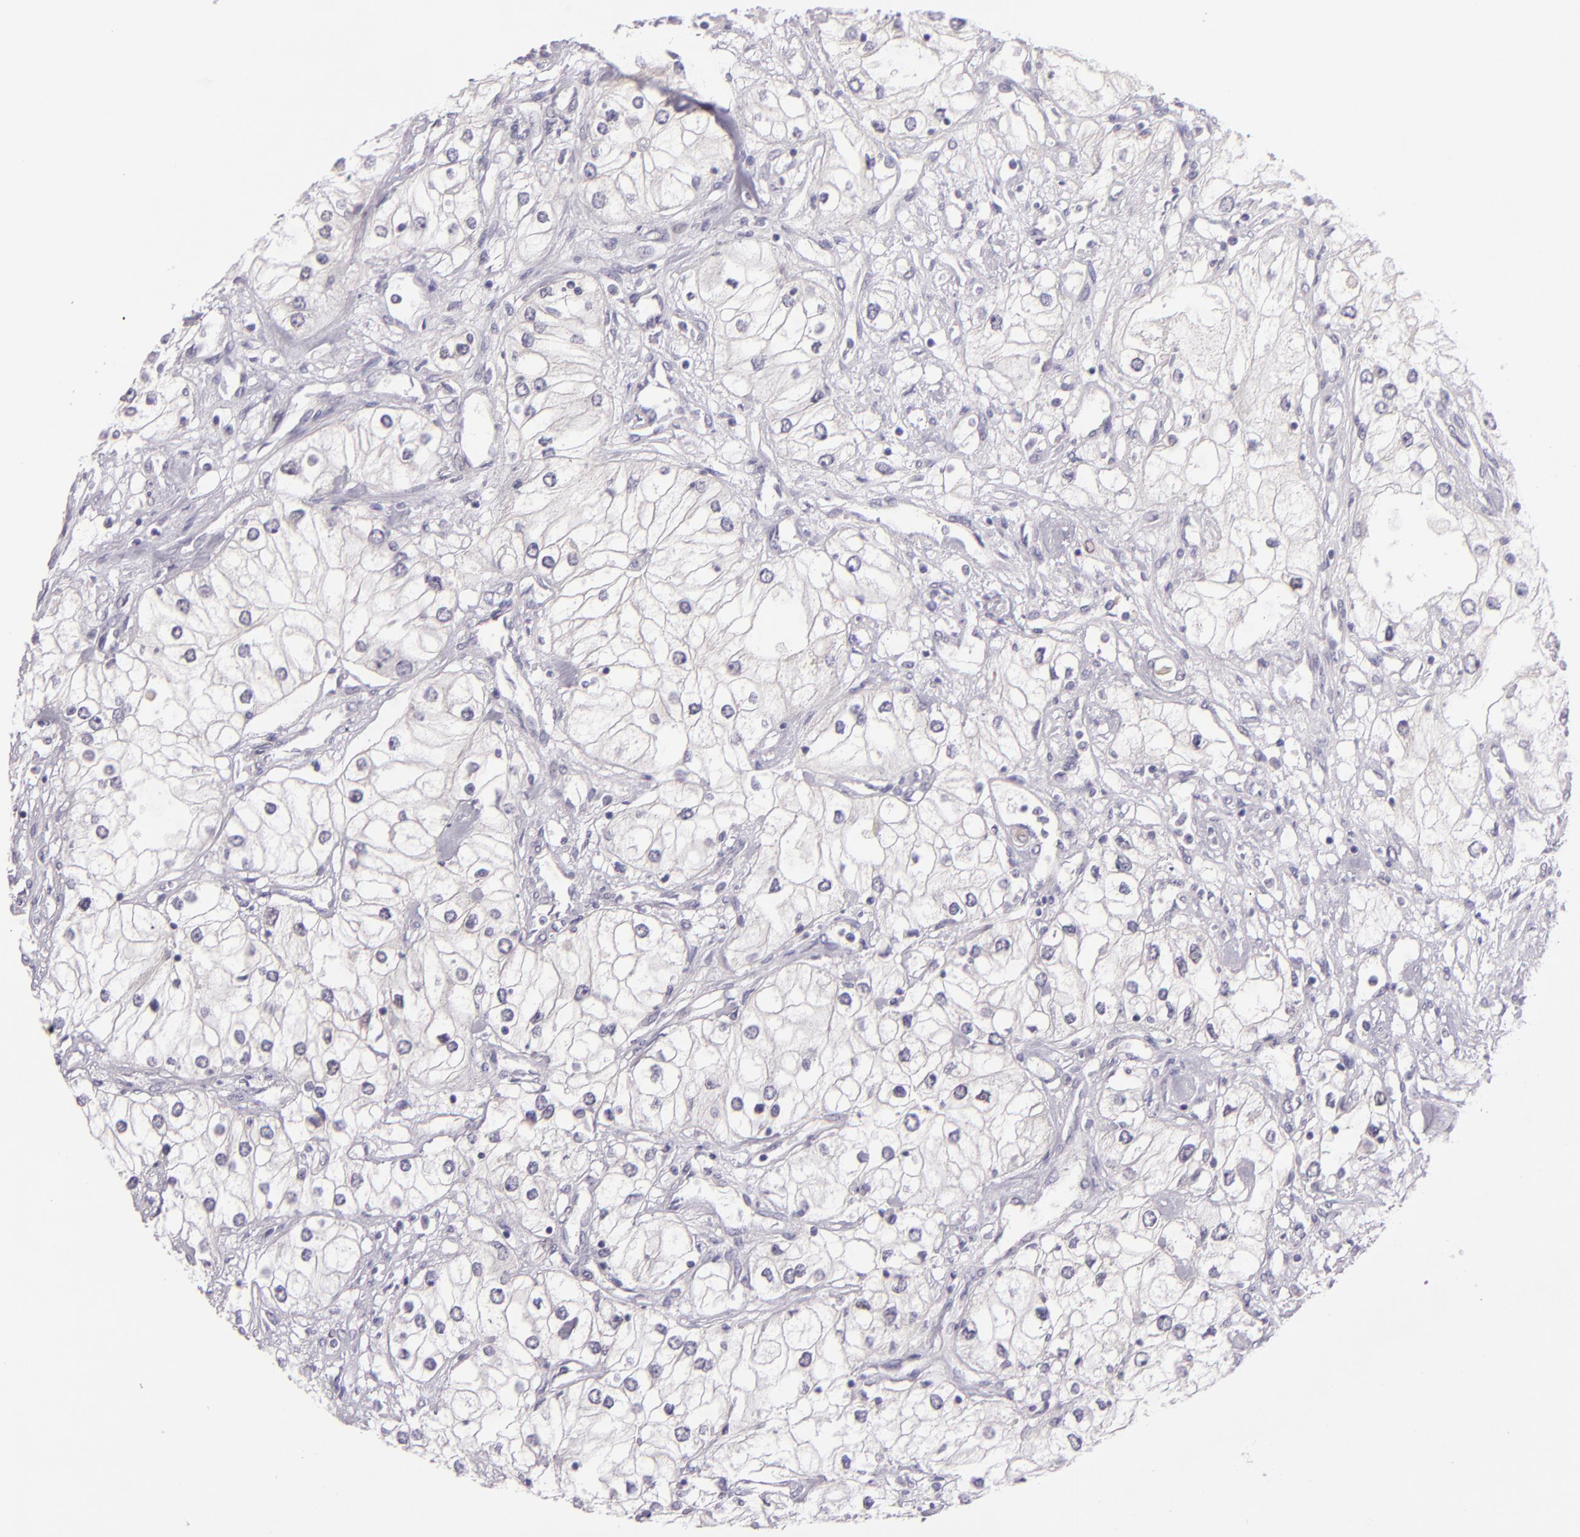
{"staining": {"intensity": "negative", "quantity": "none", "location": "none"}, "tissue": "renal cancer", "cell_type": "Tumor cells", "image_type": "cancer", "snomed": [{"axis": "morphology", "description": "Adenocarcinoma, NOS"}, {"axis": "topography", "description": "Kidney"}], "caption": "Immunohistochemistry histopathology image of neoplastic tissue: human renal adenocarcinoma stained with DAB shows no significant protein expression in tumor cells.", "gene": "CSE1L", "patient": {"sex": "male", "age": 57}}